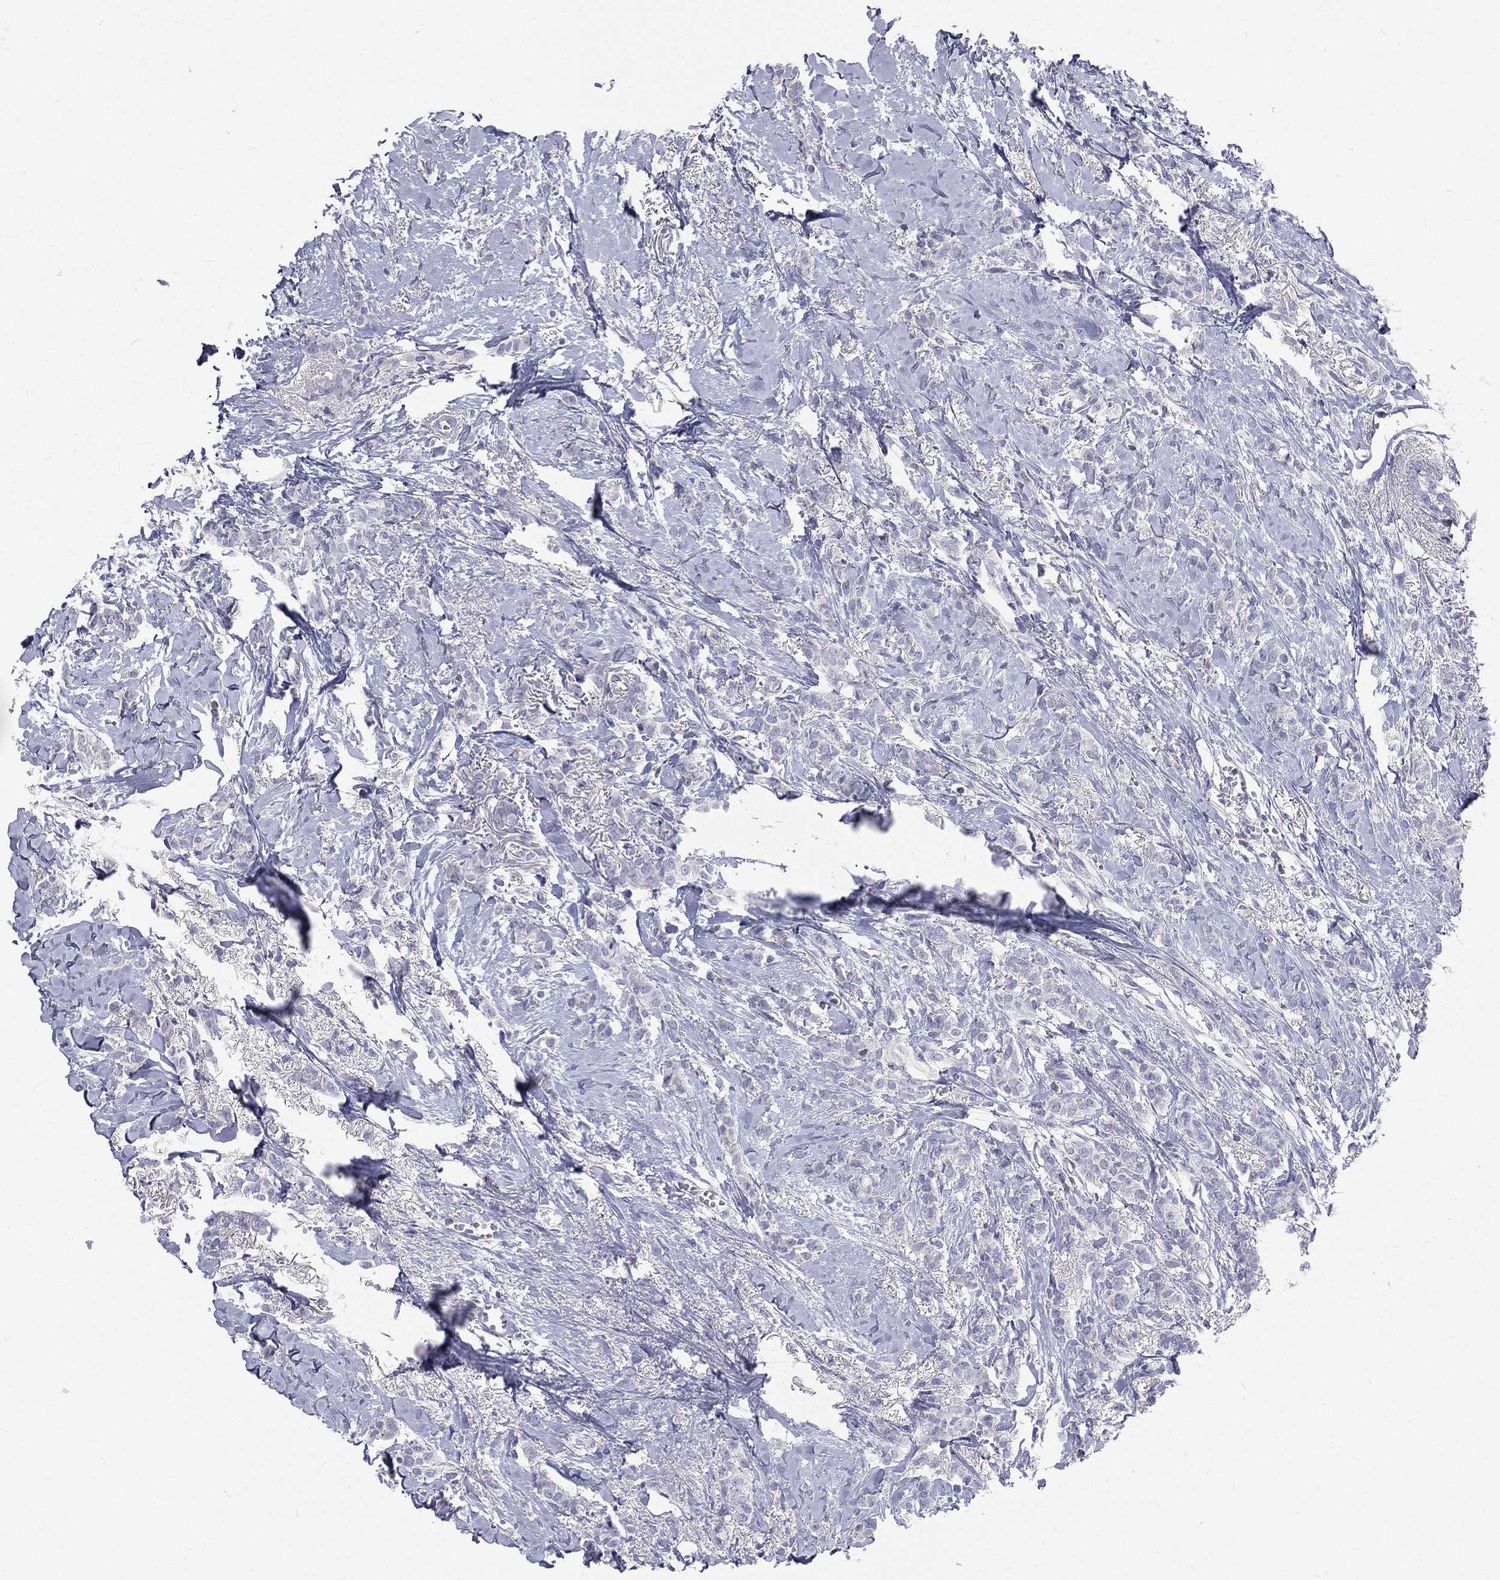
{"staining": {"intensity": "negative", "quantity": "none", "location": "none"}, "tissue": "breast cancer", "cell_type": "Tumor cells", "image_type": "cancer", "snomed": [{"axis": "morphology", "description": "Duct carcinoma"}, {"axis": "topography", "description": "Breast"}], "caption": "An immunohistochemistry histopathology image of breast cancer is shown. There is no staining in tumor cells of breast cancer. (Immunohistochemistry, brightfield microscopy, high magnification).", "gene": "CD3D", "patient": {"sex": "female", "age": 85}}